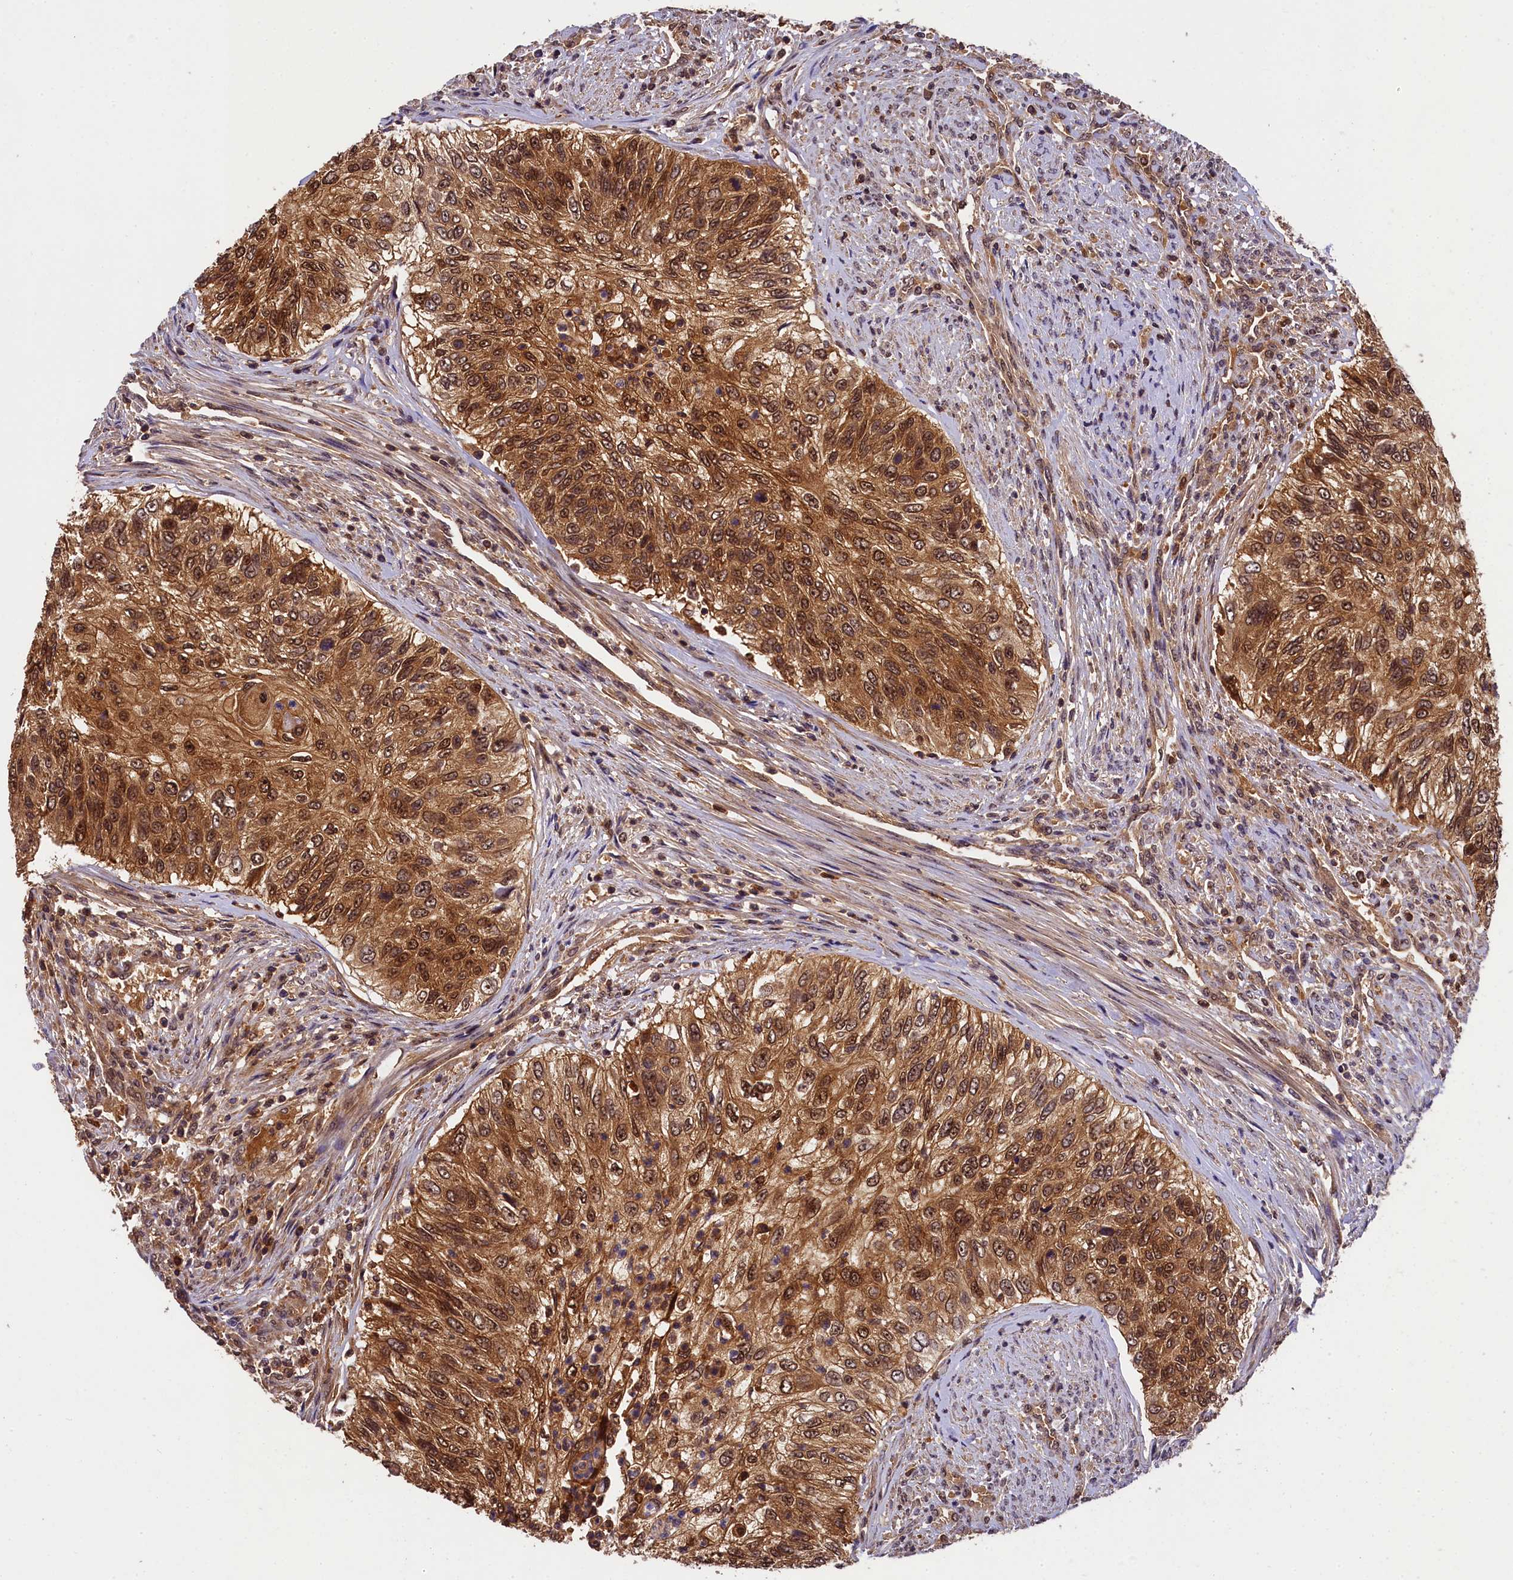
{"staining": {"intensity": "strong", "quantity": ">75%", "location": "cytoplasmic/membranous,nuclear"}, "tissue": "urothelial cancer", "cell_type": "Tumor cells", "image_type": "cancer", "snomed": [{"axis": "morphology", "description": "Urothelial carcinoma, High grade"}, {"axis": "topography", "description": "Urinary bladder"}], "caption": "Immunohistochemical staining of human high-grade urothelial carcinoma displays strong cytoplasmic/membranous and nuclear protein staining in approximately >75% of tumor cells.", "gene": "EIF6", "patient": {"sex": "female", "age": 60}}